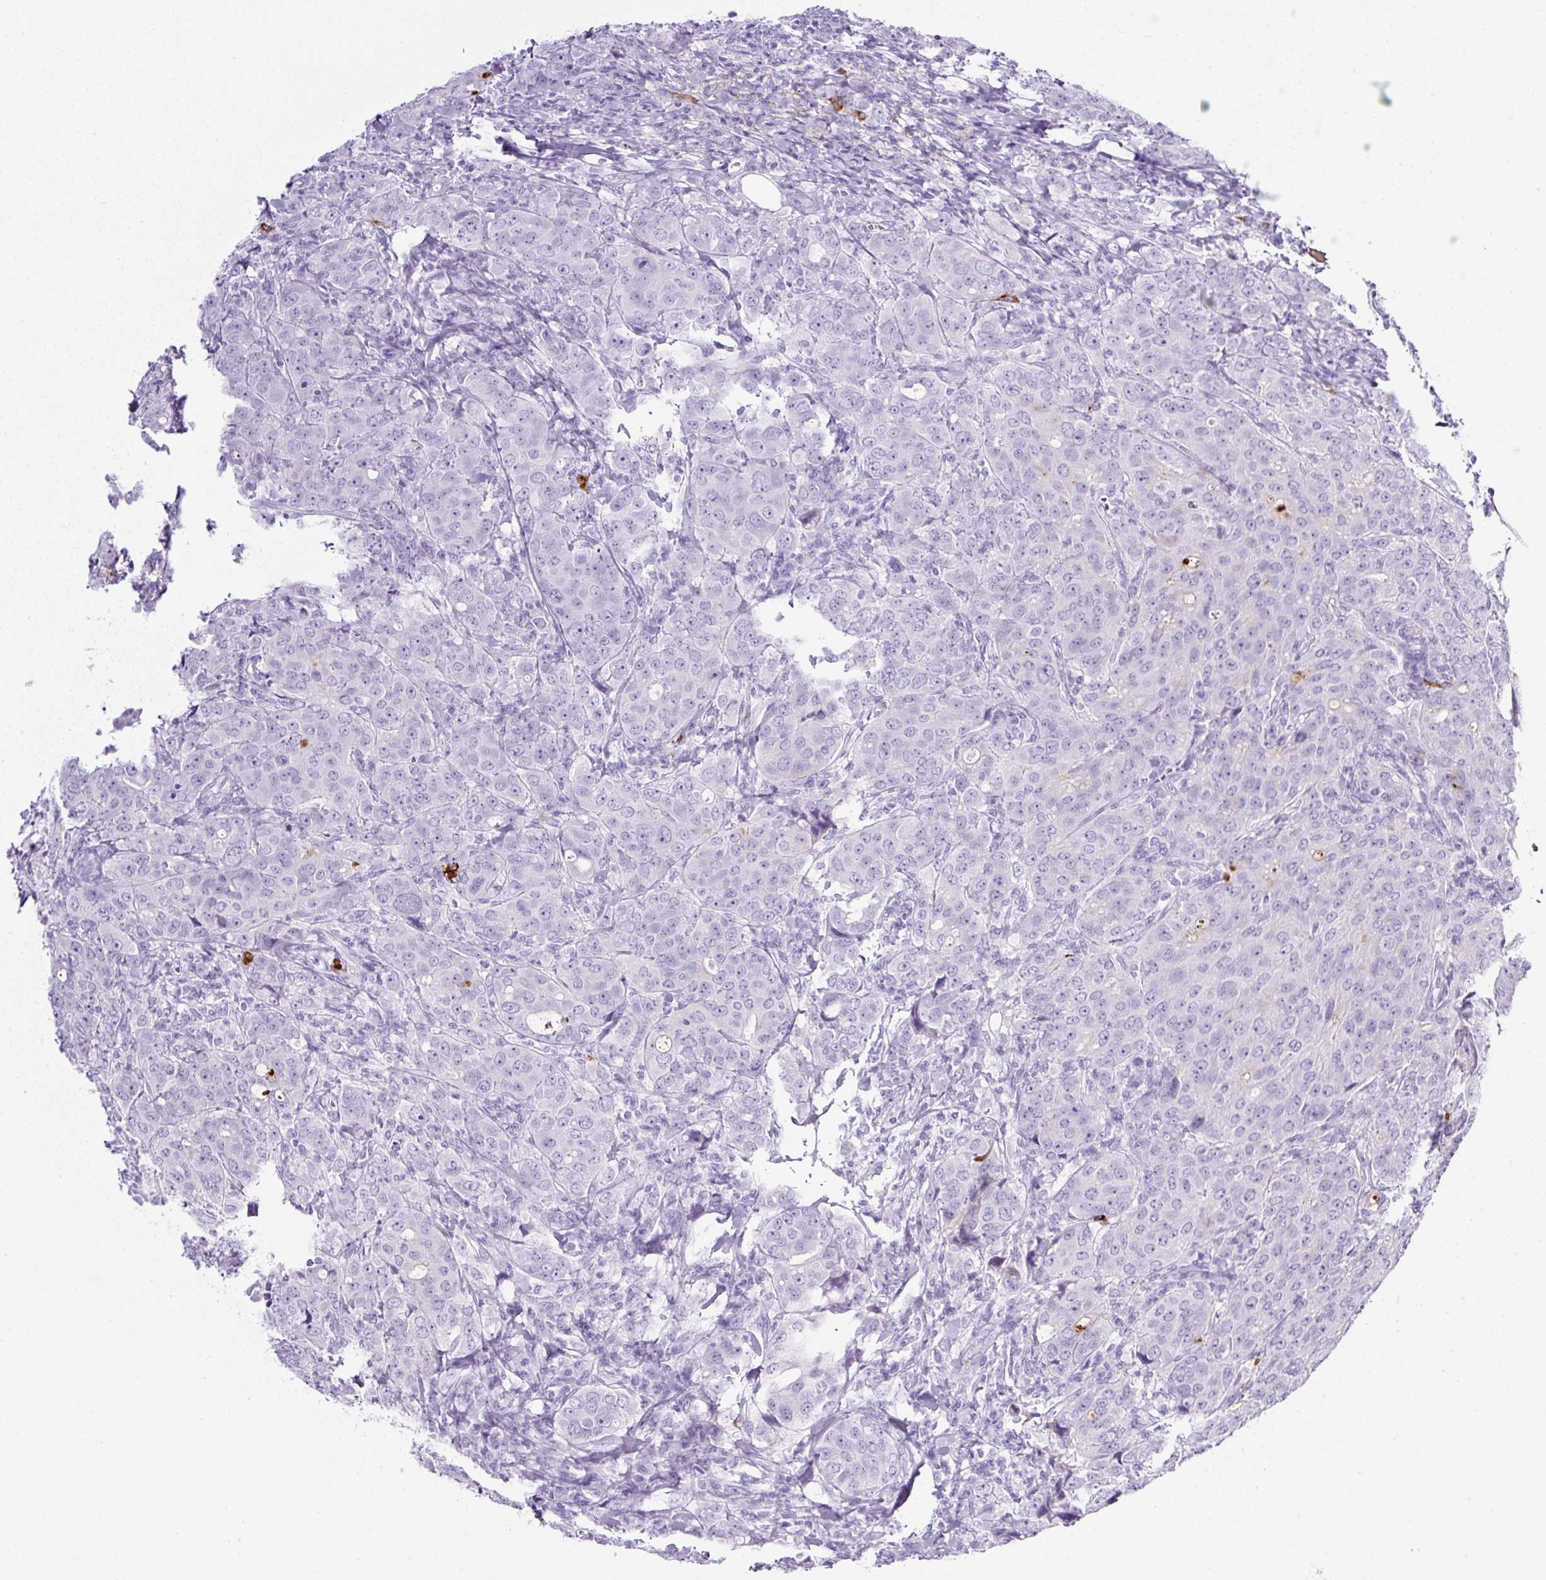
{"staining": {"intensity": "negative", "quantity": "none", "location": "none"}, "tissue": "breast cancer", "cell_type": "Tumor cells", "image_type": "cancer", "snomed": [{"axis": "morphology", "description": "Duct carcinoma"}, {"axis": "topography", "description": "Breast"}], "caption": "This is a image of immunohistochemistry staining of intraductal carcinoma (breast), which shows no positivity in tumor cells.", "gene": "TMEM200B", "patient": {"sex": "female", "age": 43}}